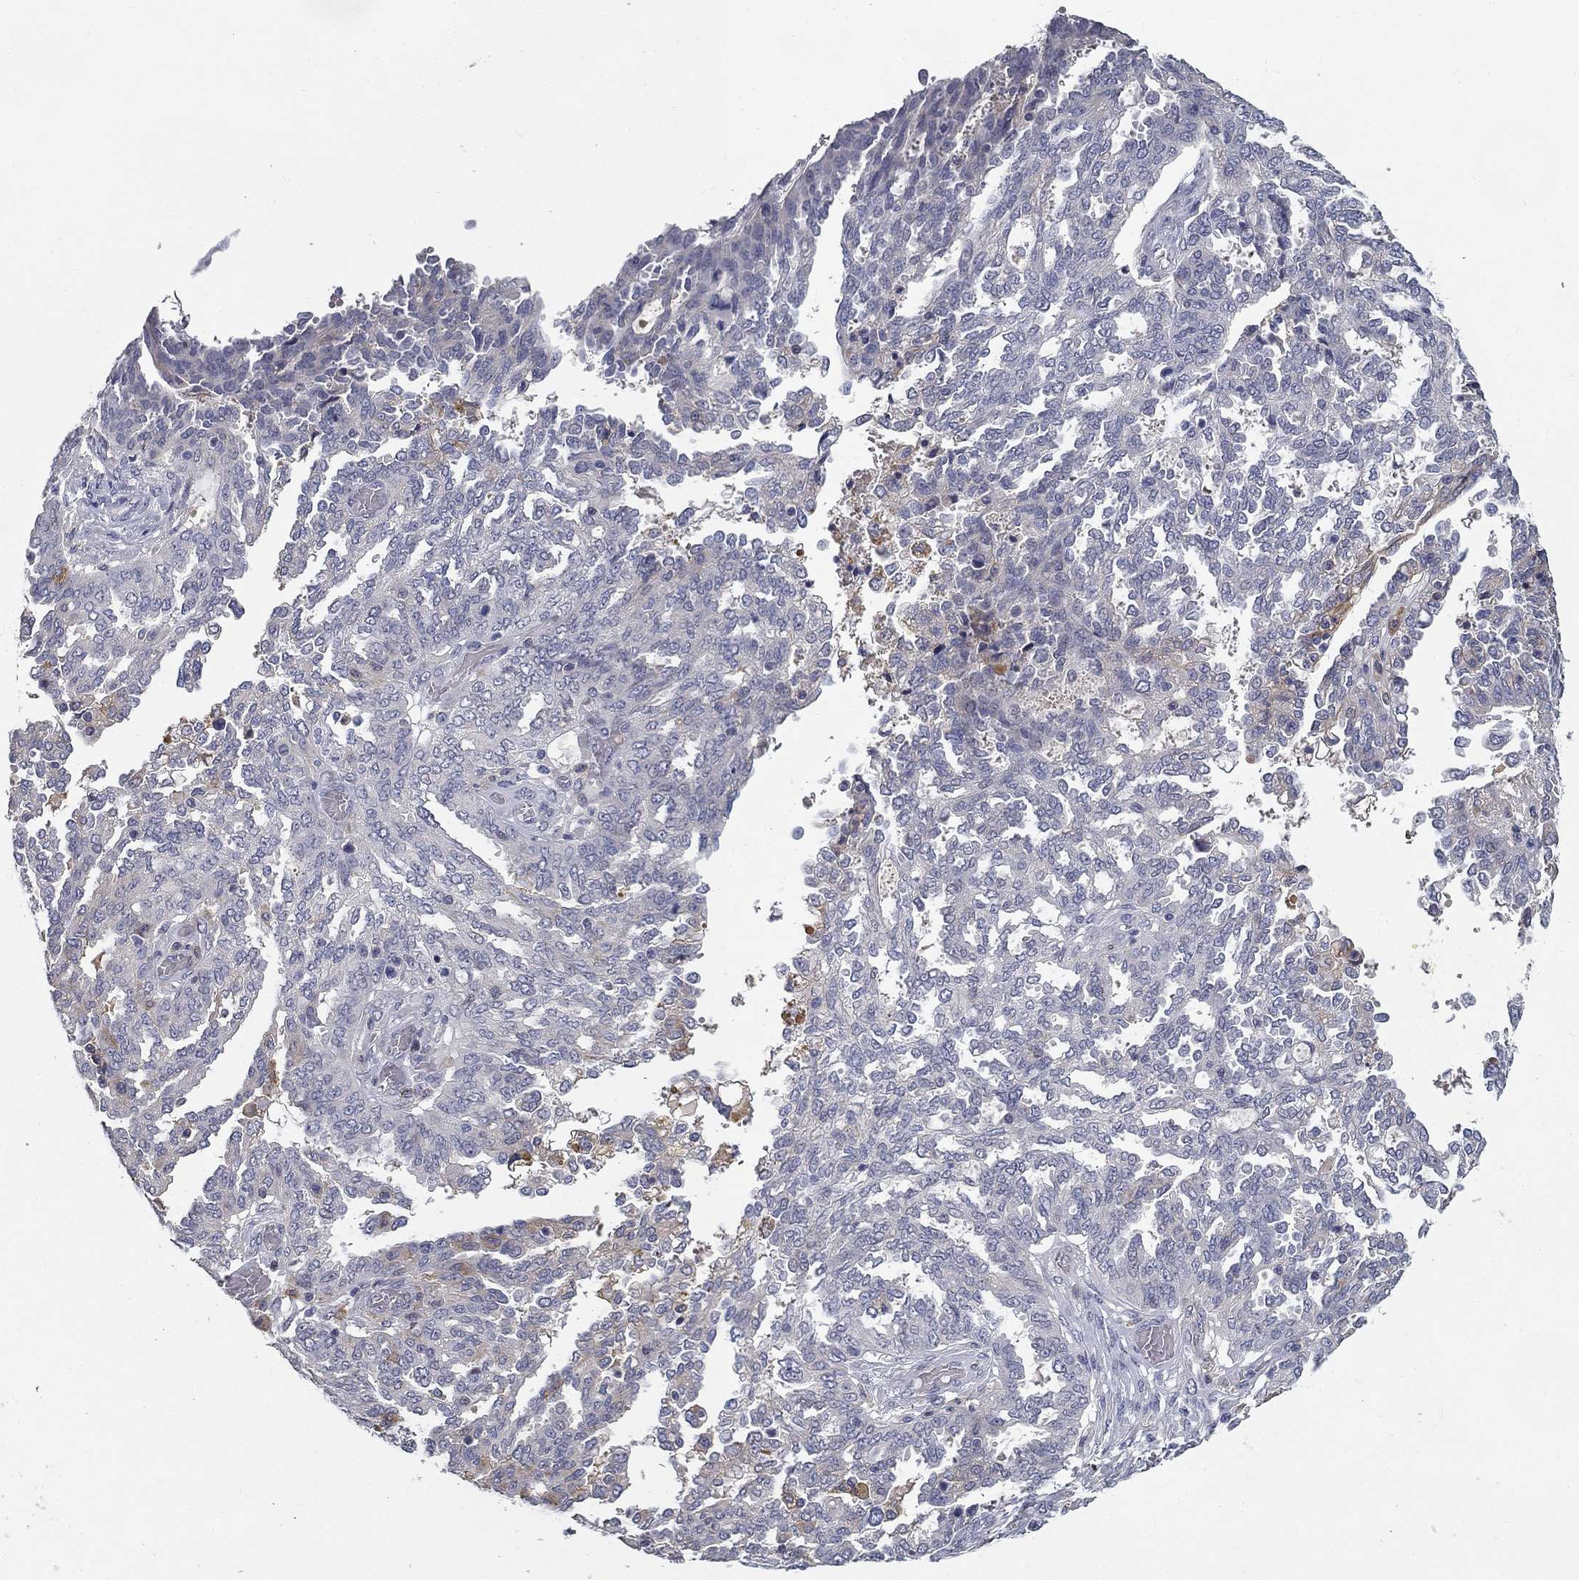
{"staining": {"intensity": "negative", "quantity": "none", "location": "none"}, "tissue": "ovarian cancer", "cell_type": "Tumor cells", "image_type": "cancer", "snomed": [{"axis": "morphology", "description": "Cystadenocarcinoma, serous, NOS"}, {"axis": "topography", "description": "Ovary"}], "caption": "Tumor cells are negative for protein expression in human ovarian cancer (serous cystadenocarcinoma).", "gene": "CD274", "patient": {"sex": "female", "age": 67}}